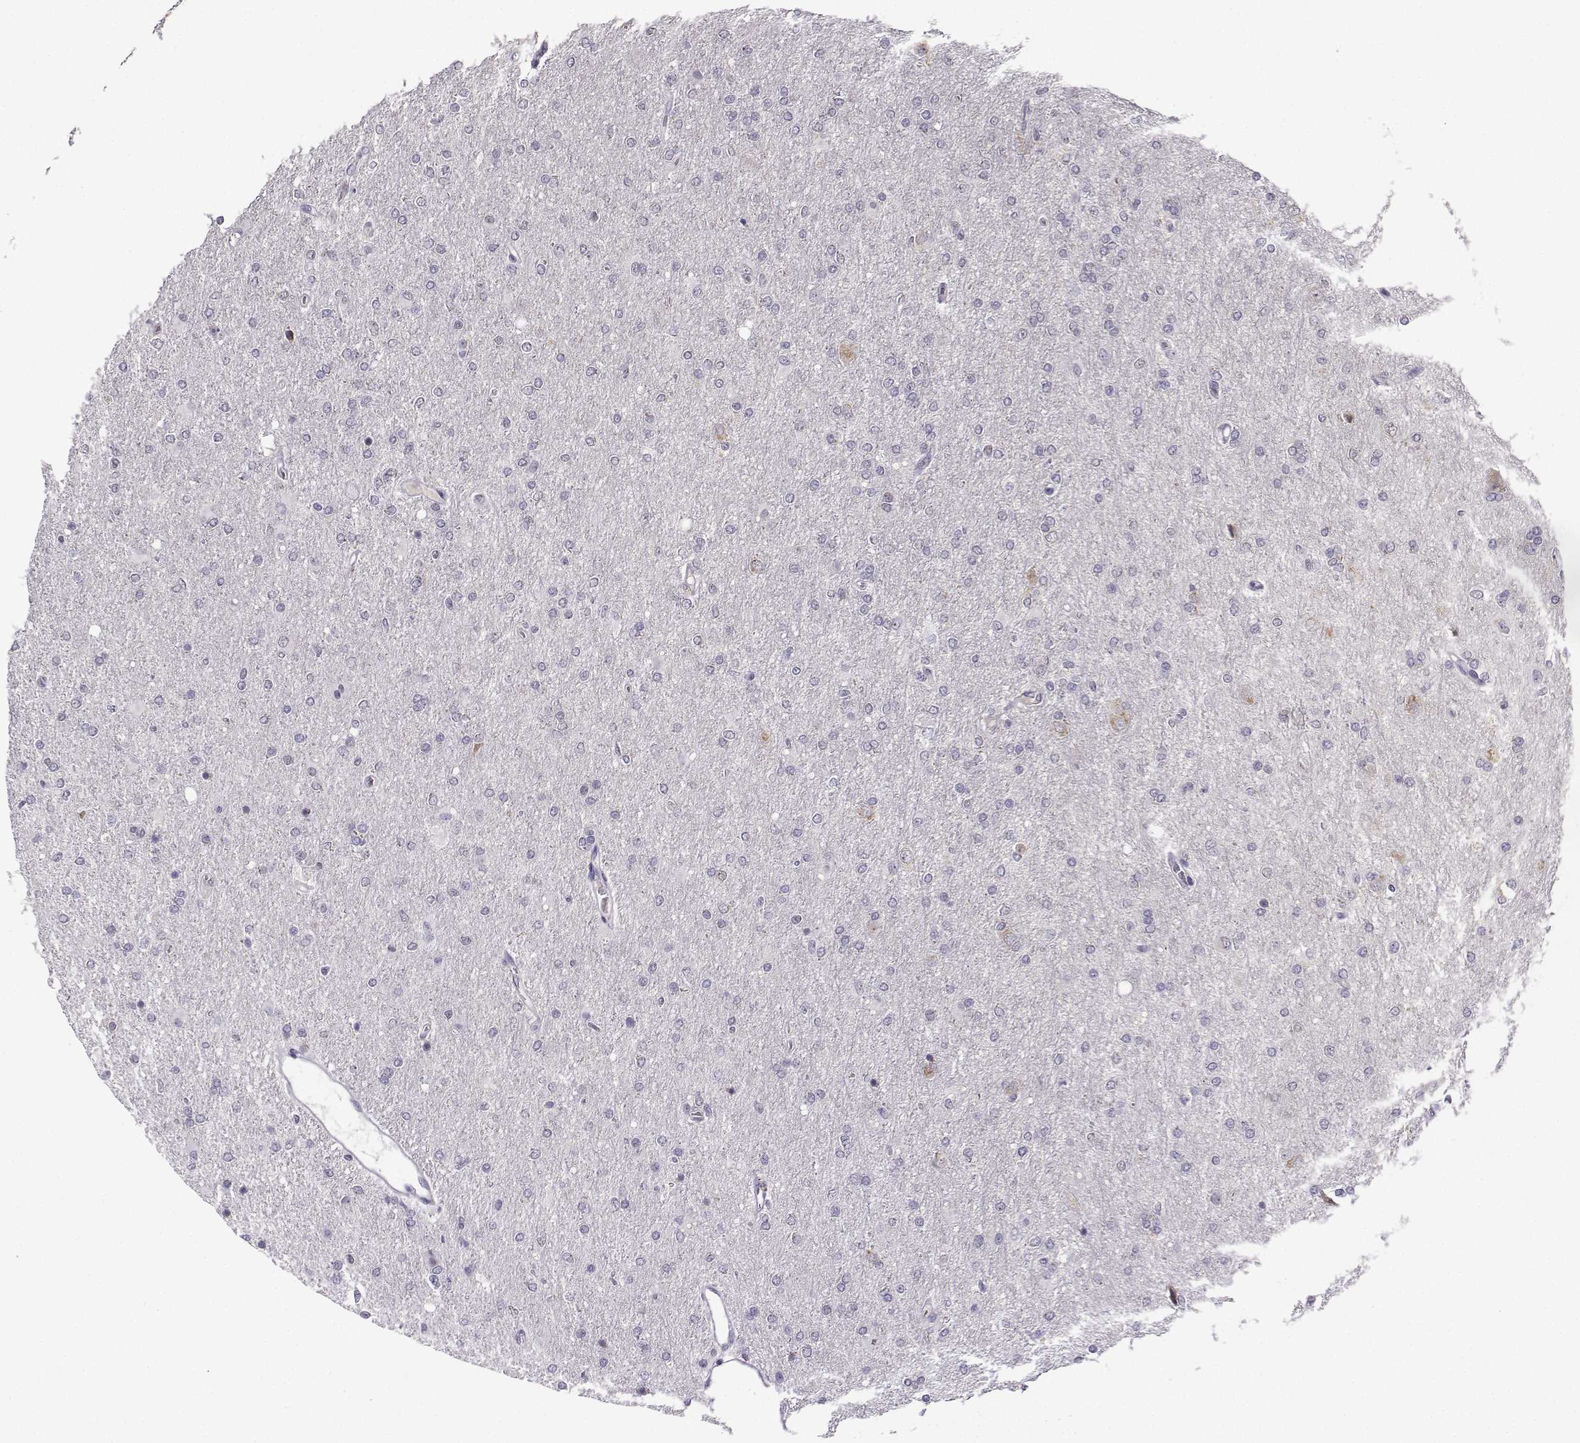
{"staining": {"intensity": "negative", "quantity": "none", "location": "none"}, "tissue": "glioma", "cell_type": "Tumor cells", "image_type": "cancer", "snomed": [{"axis": "morphology", "description": "Glioma, malignant, High grade"}, {"axis": "topography", "description": "Cerebral cortex"}], "caption": "Tumor cells are negative for brown protein staining in malignant glioma (high-grade).", "gene": "LRFN2", "patient": {"sex": "male", "age": 70}}